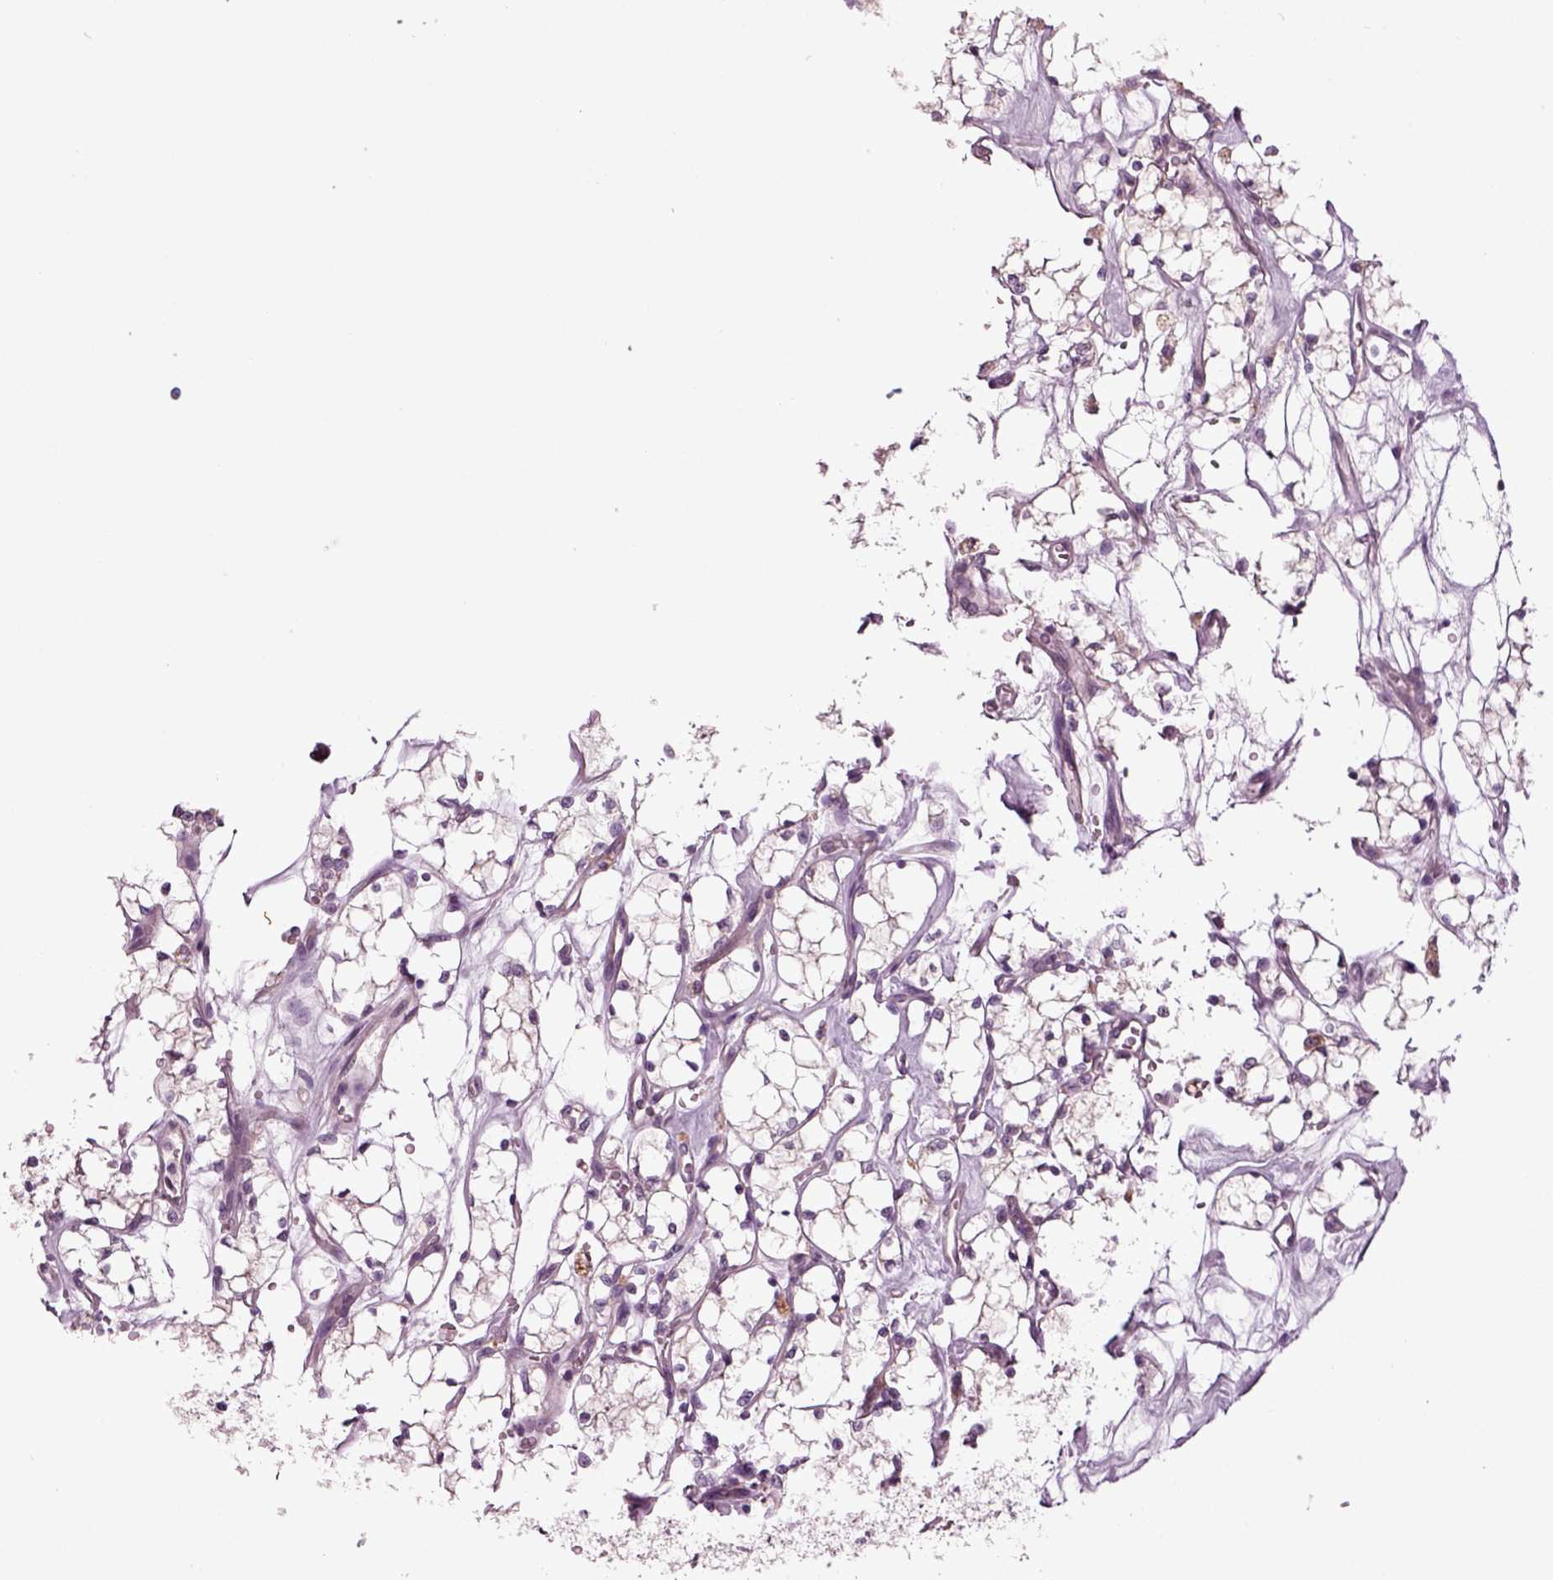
{"staining": {"intensity": "moderate", "quantity": "<25%", "location": "cytoplasmic/membranous"}, "tissue": "renal cancer", "cell_type": "Tumor cells", "image_type": "cancer", "snomed": [{"axis": "morphology", "description": "Adenocarcinoma, NOS"}, {"axis": "topography", "description": "Kidney"}], "caption": "This is a micrograph of immunohistochemistry (IHC) staining of renal cancer, which shows moderate expression in the cytoplasmic/membranous of tumor cells.", "gene": "SLC17A6", "patient": {"sex": "female", "age": 69}}